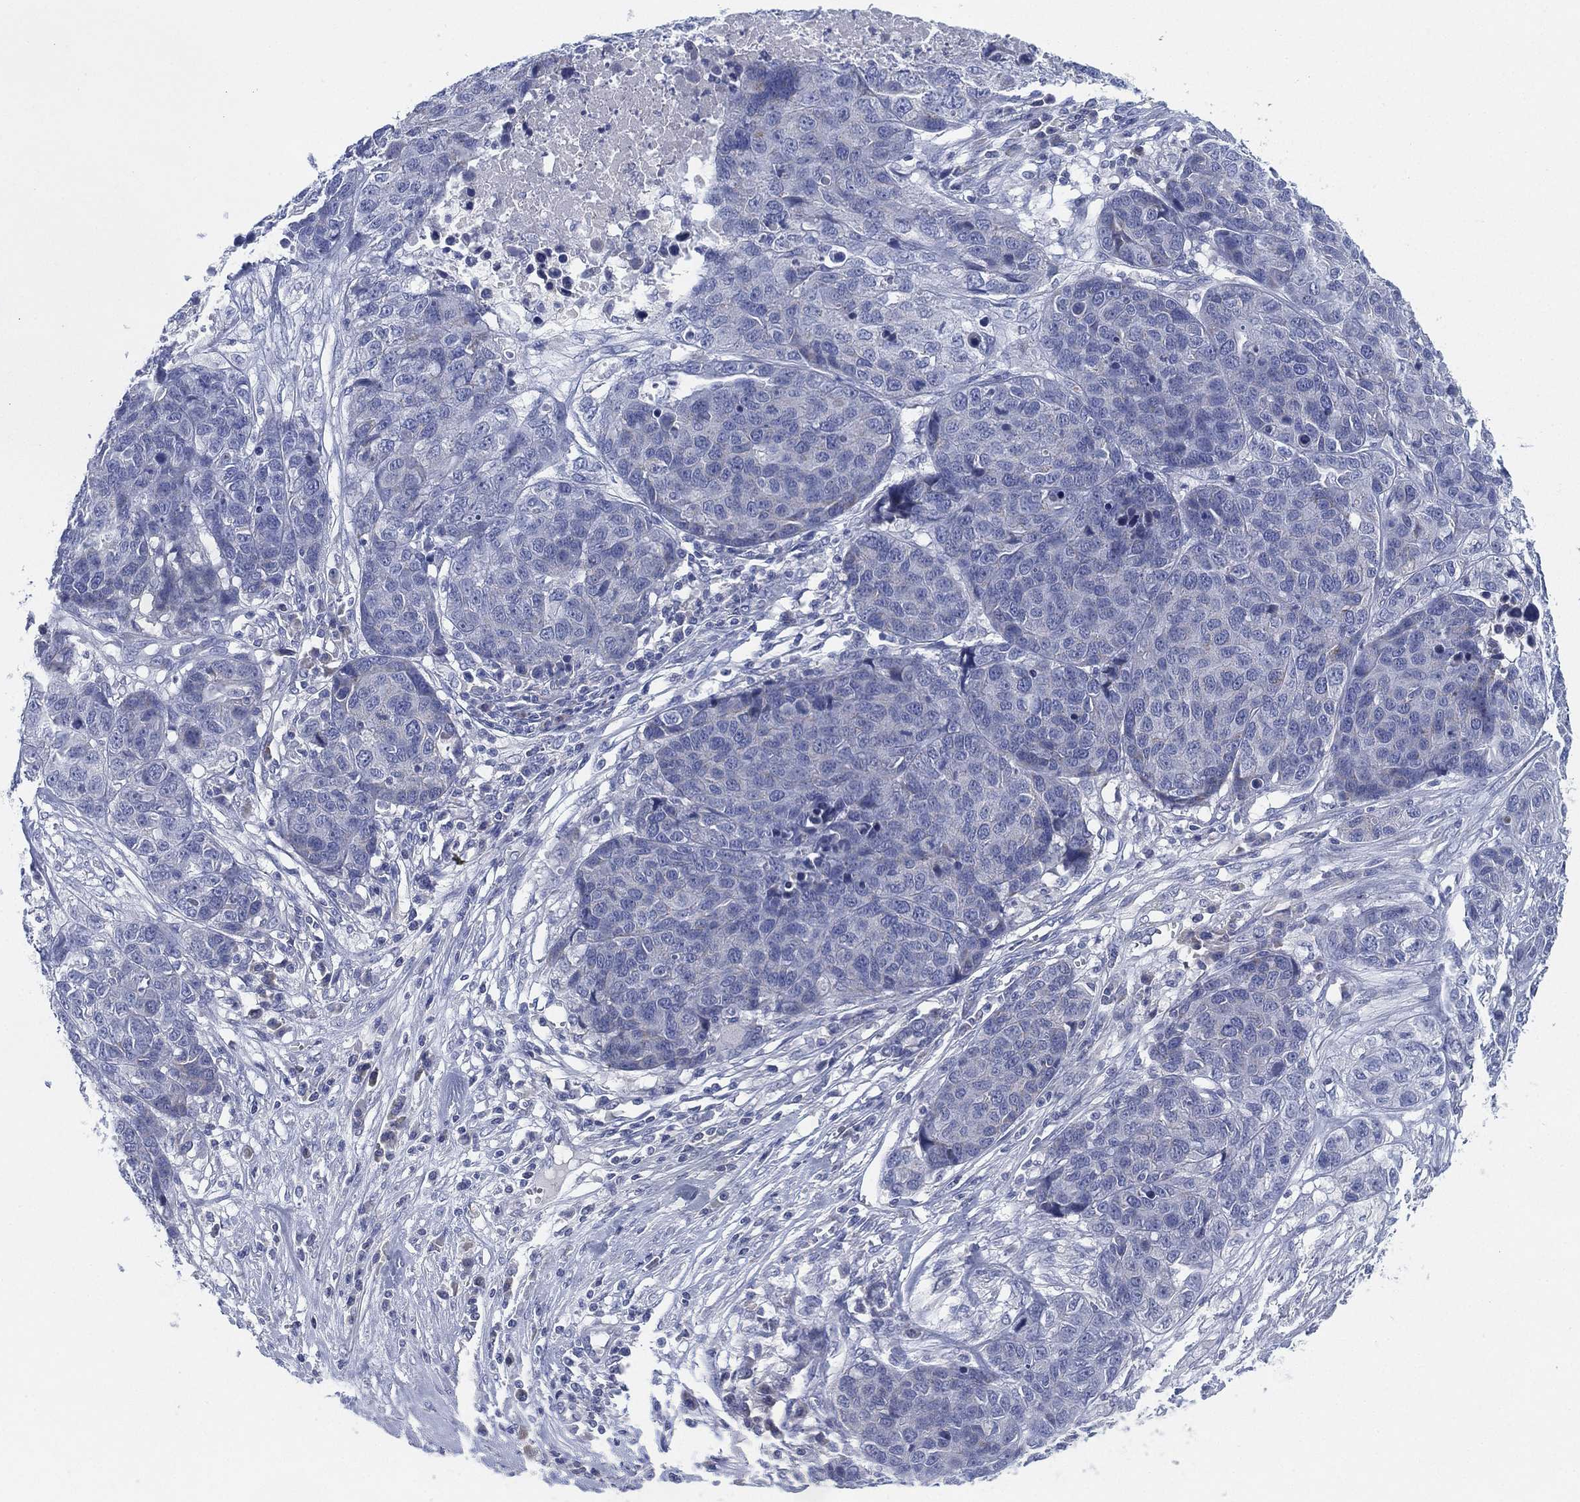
{"staining": {"intensity": "negative", "quantity": "none", "location": "none"}, "tissue": "ovarian cancer", "cell_type": "Tumor cells", "image_type": "cancer", "snomed": [{"axis": "morphology", "description": "Cystadenocarcinoma, serous, NOS"}, {"axis": "topography", "description": "Ovary"}], "caption": "This is an IHC histopathology image of human ovarian serous cystadenocarcinoma. There is no positivity in tumor cells.", "gene": "ADAD2", "patient": {"sex": "female", "age": 87}}